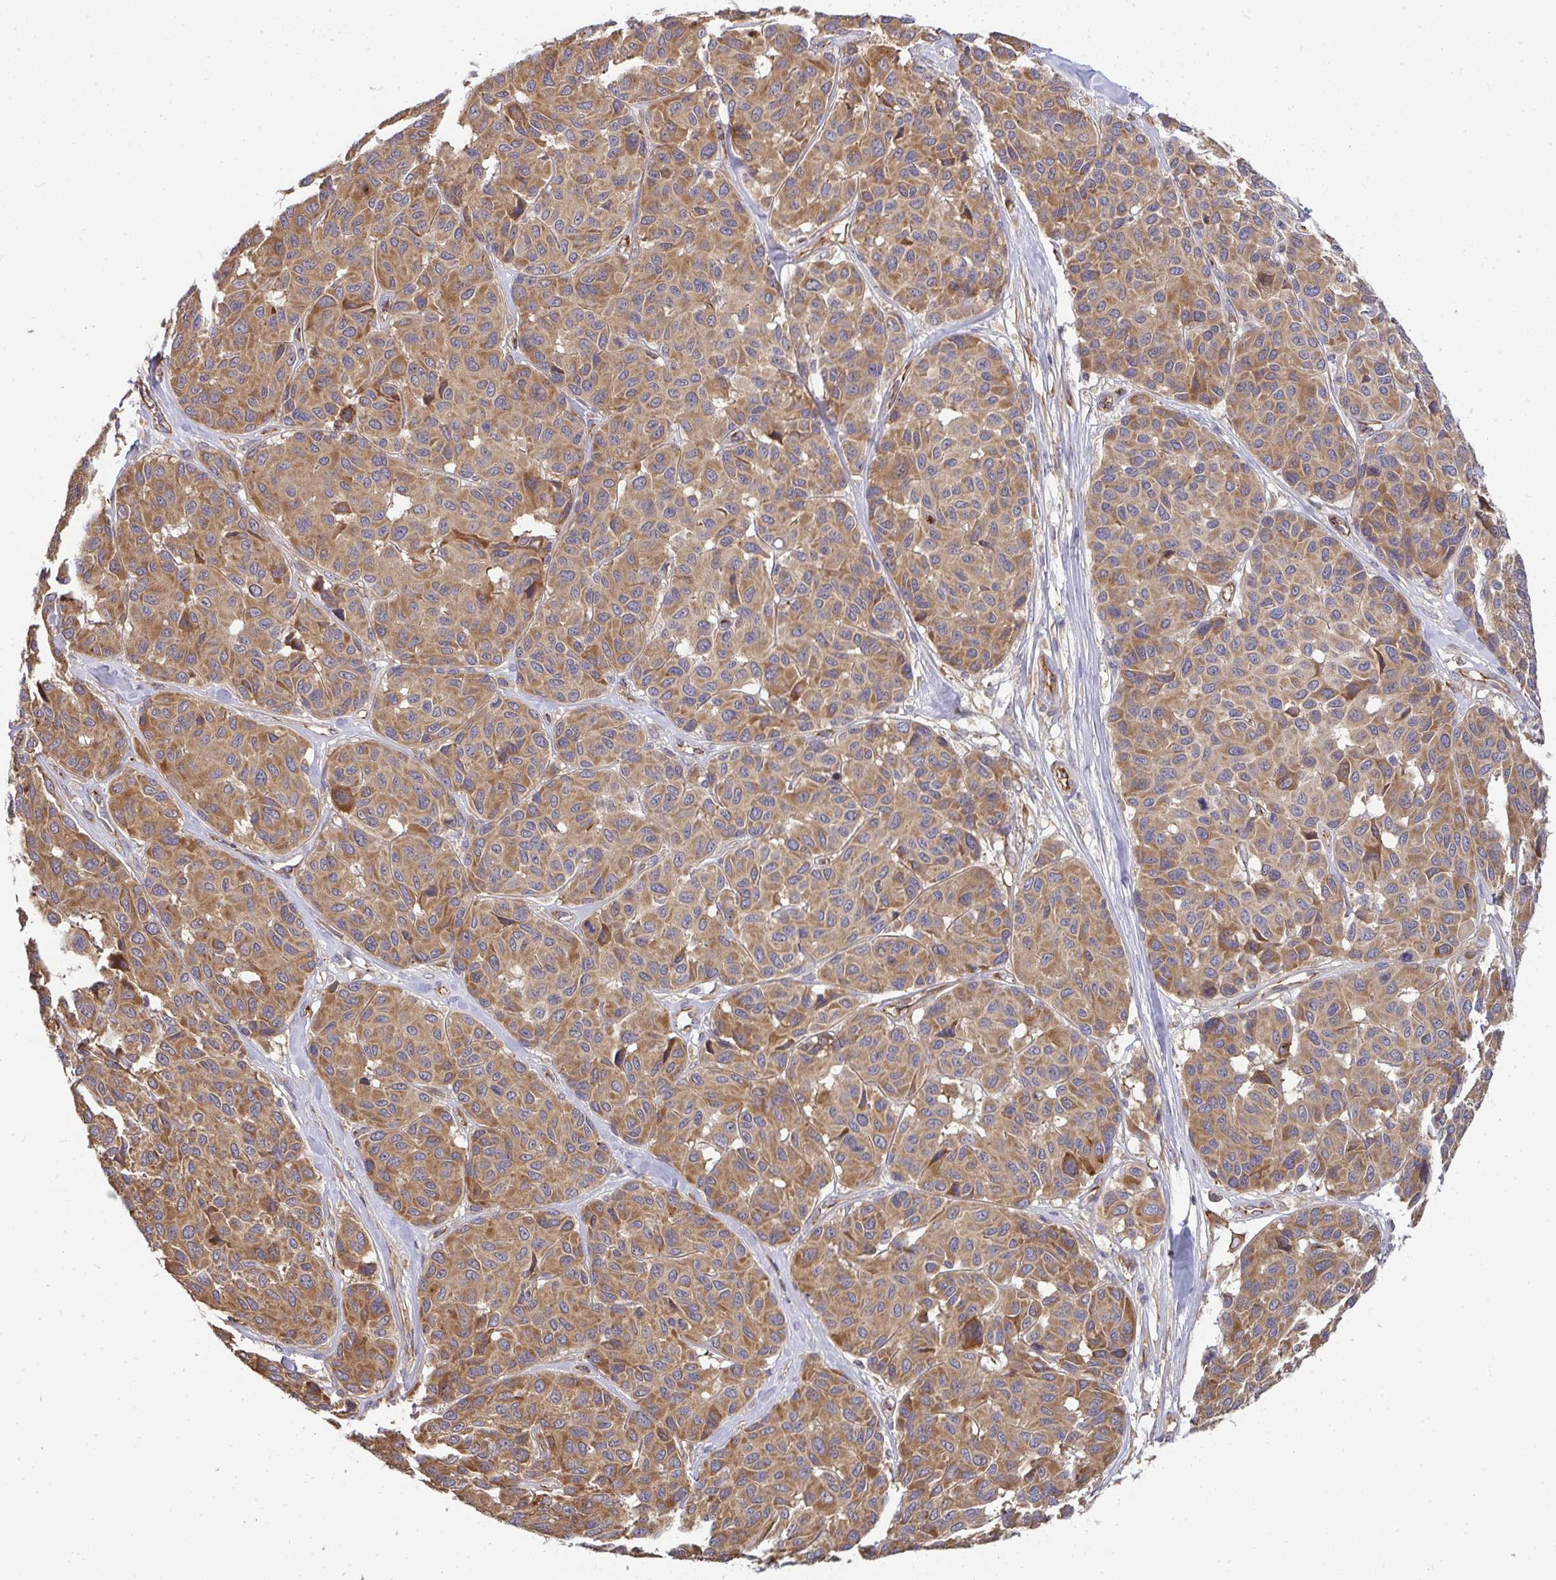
{"staining": {"intensity": "moderate", "quantity": ">75%", "location": "cytoplasmic/membranous"}, "tissue": "melanoma", "cell_type": "Tumor cells", "image_type": "cancer", "snomed": [{"axis": "morphology", "description": "Malignant melanoma, NOS"}, {"axis": "topography", "description": "Skin"}], "caption": "Protein expression analysis of human melanoma reveals moderate cytoplasmic/membranous staining in approximately >75% of tumor cells.", "gene": "B4GALT6", "patient": {"sex": "female", "age": 66}}